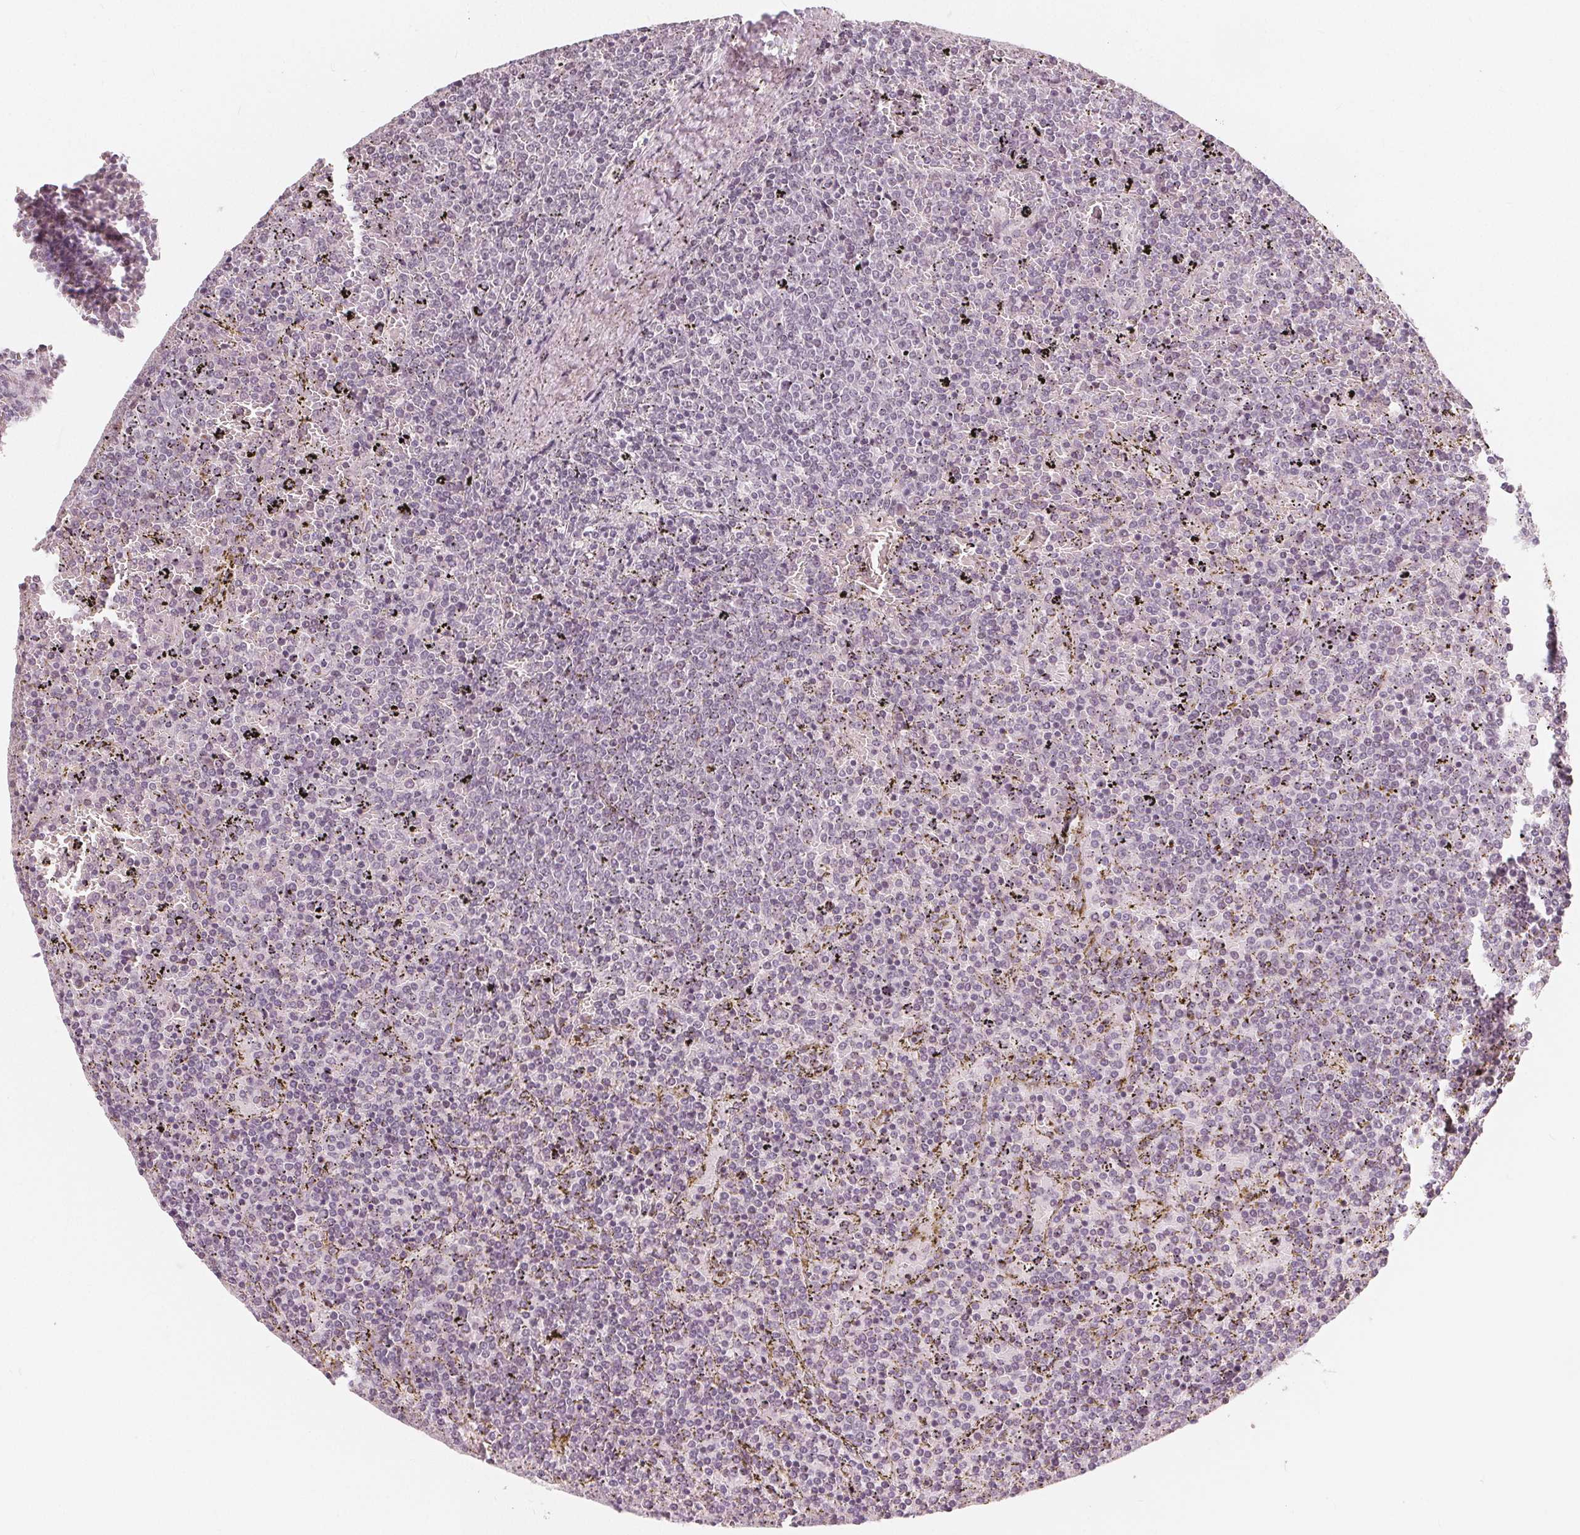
{"staining": {"intensity": "negative", "quantity": "none", "location": "none"}, "tissue": "lymphoma", "cell_type": "Tumor cells", "image_type": "cancer", "snomed": [{"axis": "morphology", "description": "Malignant lymphoma, non-Hodgkin's type, Low grade"}, {"axis": "topography", "description": "Spleen"}], "caption": "The image demonstrates no significant expression in tumor cells of malignant lymphoma, non-Hodgkin's type (low-grade).", "gene": "NUP210L", "patient": {"sex": "female", "age": 77}}